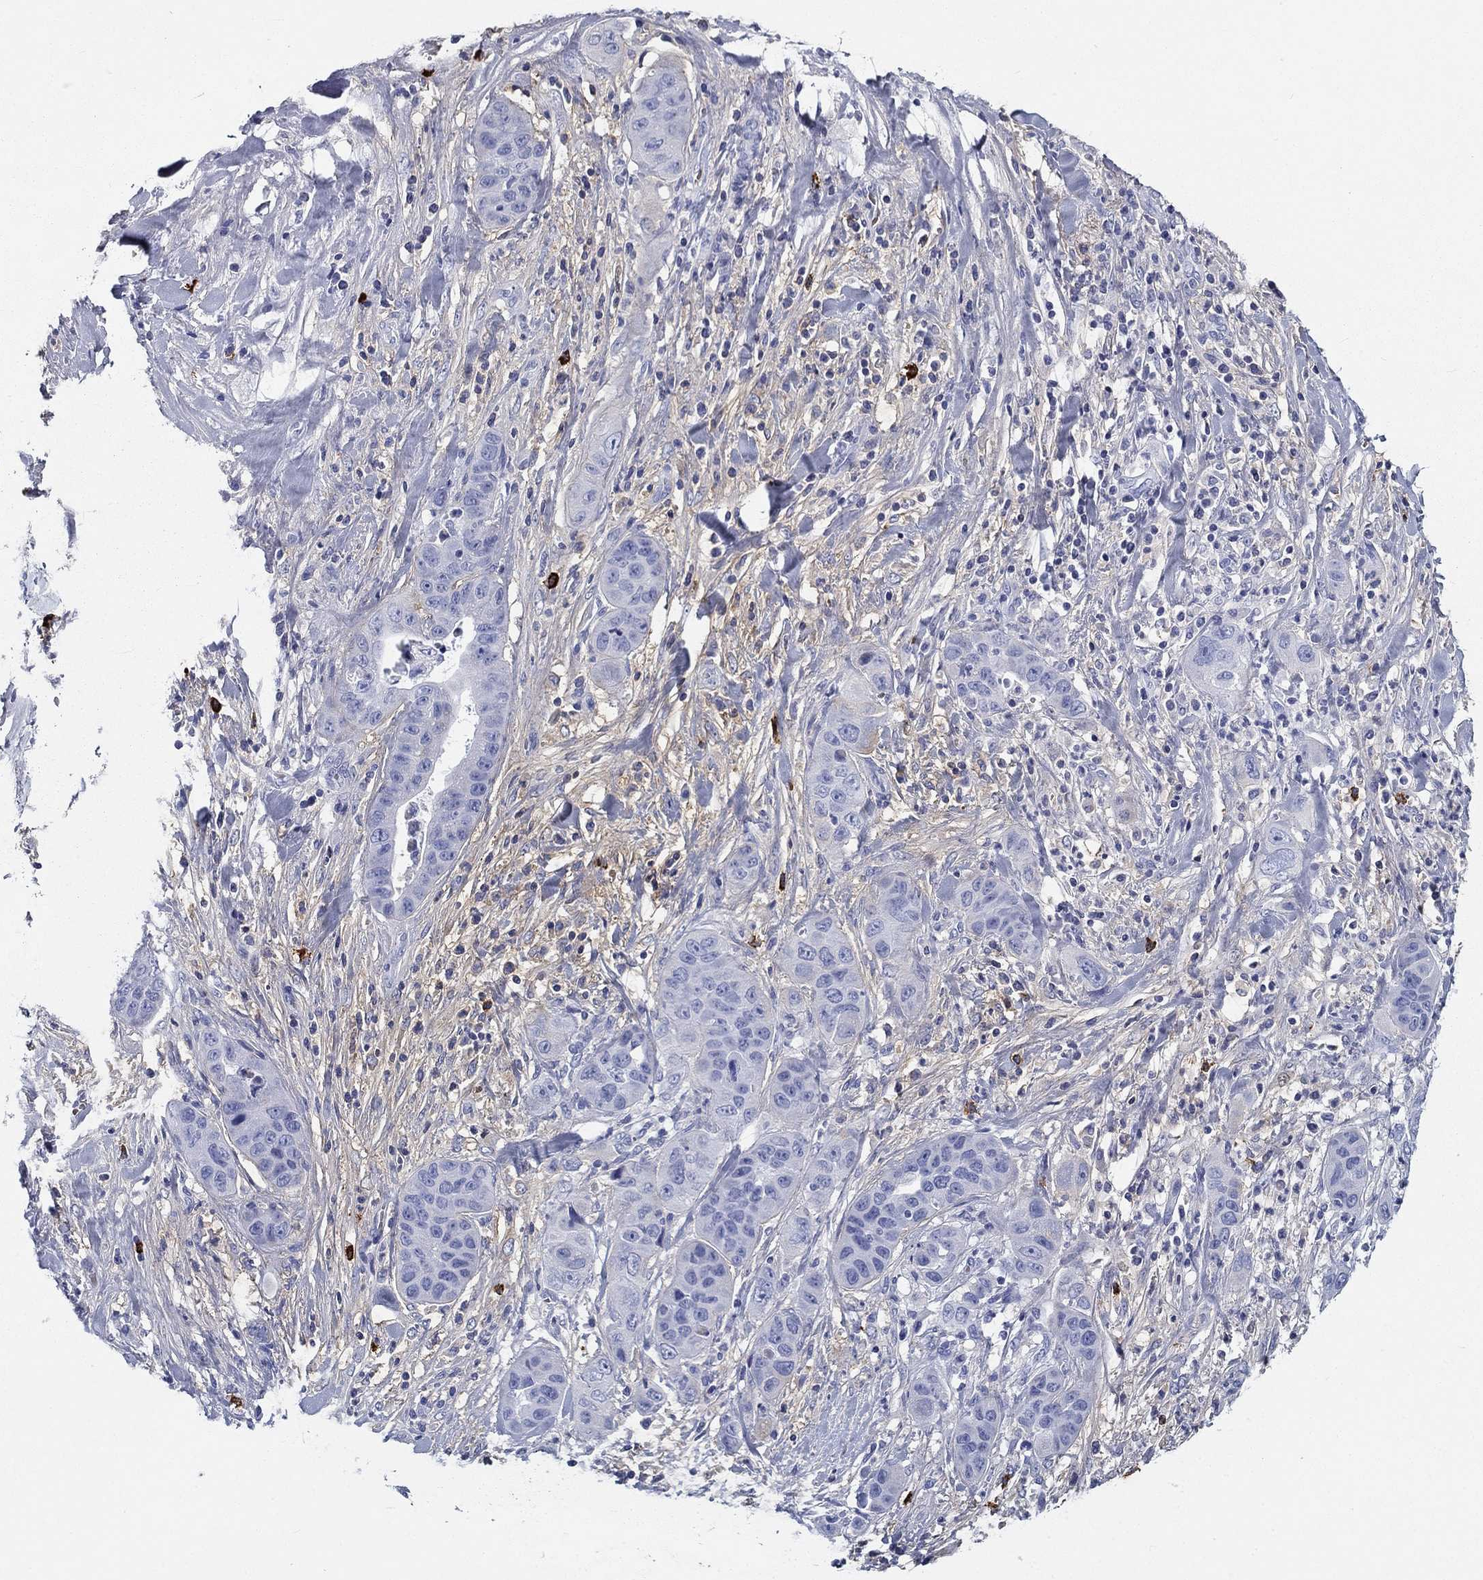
{"staining": {"intensity": "negative", "quantity": "none", "location": "none"}, "tissue": "liver cancer", "cell_type": "Tumor cells", "image_type": "cancer", "snomed": [{"axis": "morphology", "description": "Cholangiocarcinoma"}, {"axis": "topography", "description": "Liver"}], "caption": "Histopathology image shows no significant protein expression in tumor cells of cholangiocarcinoma (liver).", "gene": "CD40LG", "patient": {"sex": "female", "age": 52}}